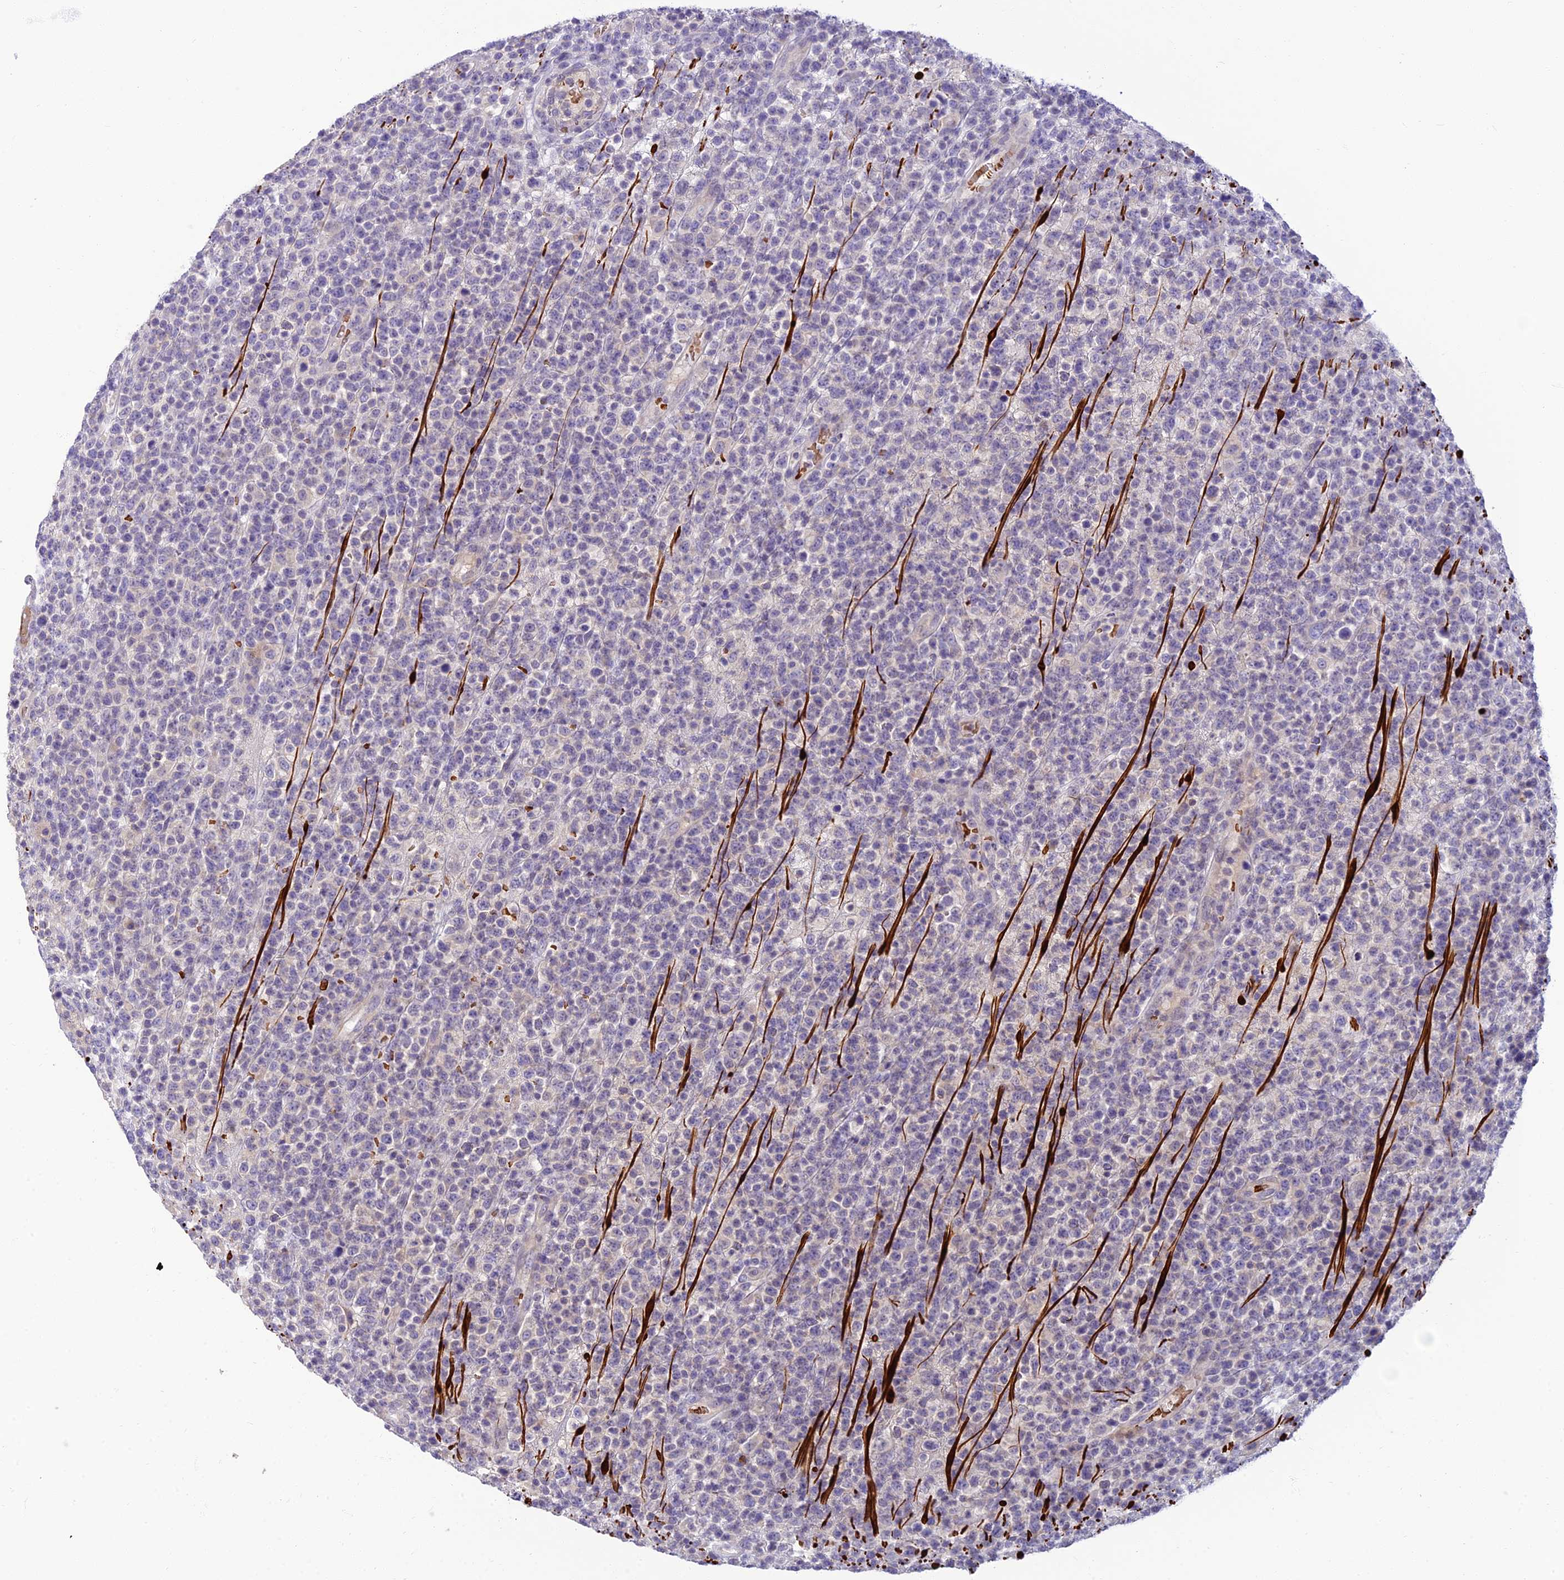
{"staining": {"intensity": "negative", "quantity": "none", "location": "none"}, "tissue": "lymphoma", "cell_type": "Tumor cells", "image_type": "cancer", "snomed": [{"axis": "morphology", "description": "Malignant lymphoma, non-Hodgkin's type, High grade"}, {"axis": "topography", "description": "Colon"}], "caption": "Lymphoma was stained to show a protein in brown. There is no significant positivity in tumor cells. (Stains: DAB IHC with hematoxylin counter stain, Microscopy: brightfield microscopy at high magnification).", "gene": "CLIP4", "patient": {"sex": "female", "age": 53}}